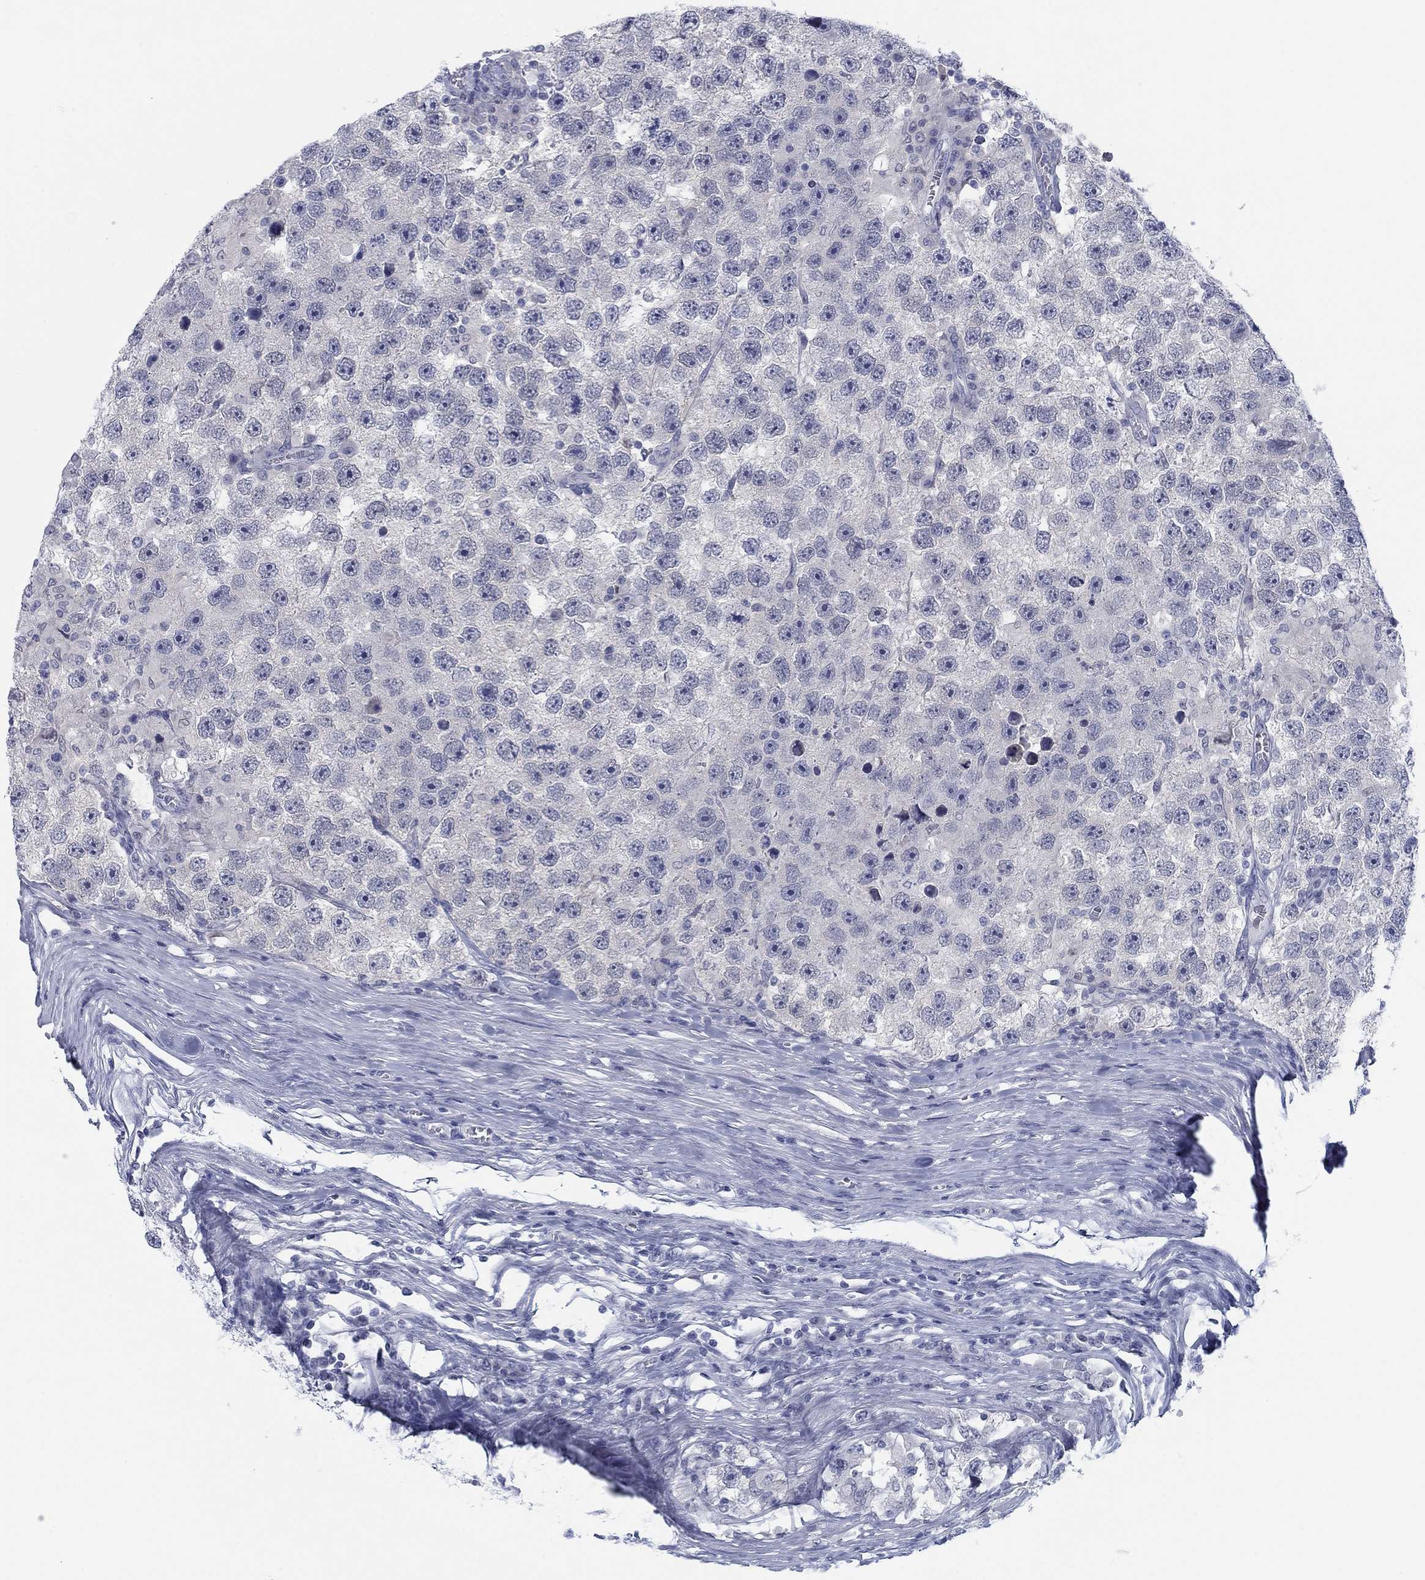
{"staining": {"intensity": "negative", "quantity": "none", "location": "none"}, "tissue": "testis cancer", "cell_type": "Tumor cells", "image_type": "cancer", "snomed": [{"axis": "morphology", "description": "Seminoma, NOS"}, {"axis": "topography", "description": "Testis"}], "caption": "Immunohistochemistry of testis cancer (seminoma) shows no expression in tumor cells.", "gene": "DNAL1", "patient": {"sex": "male", "age": 26}}